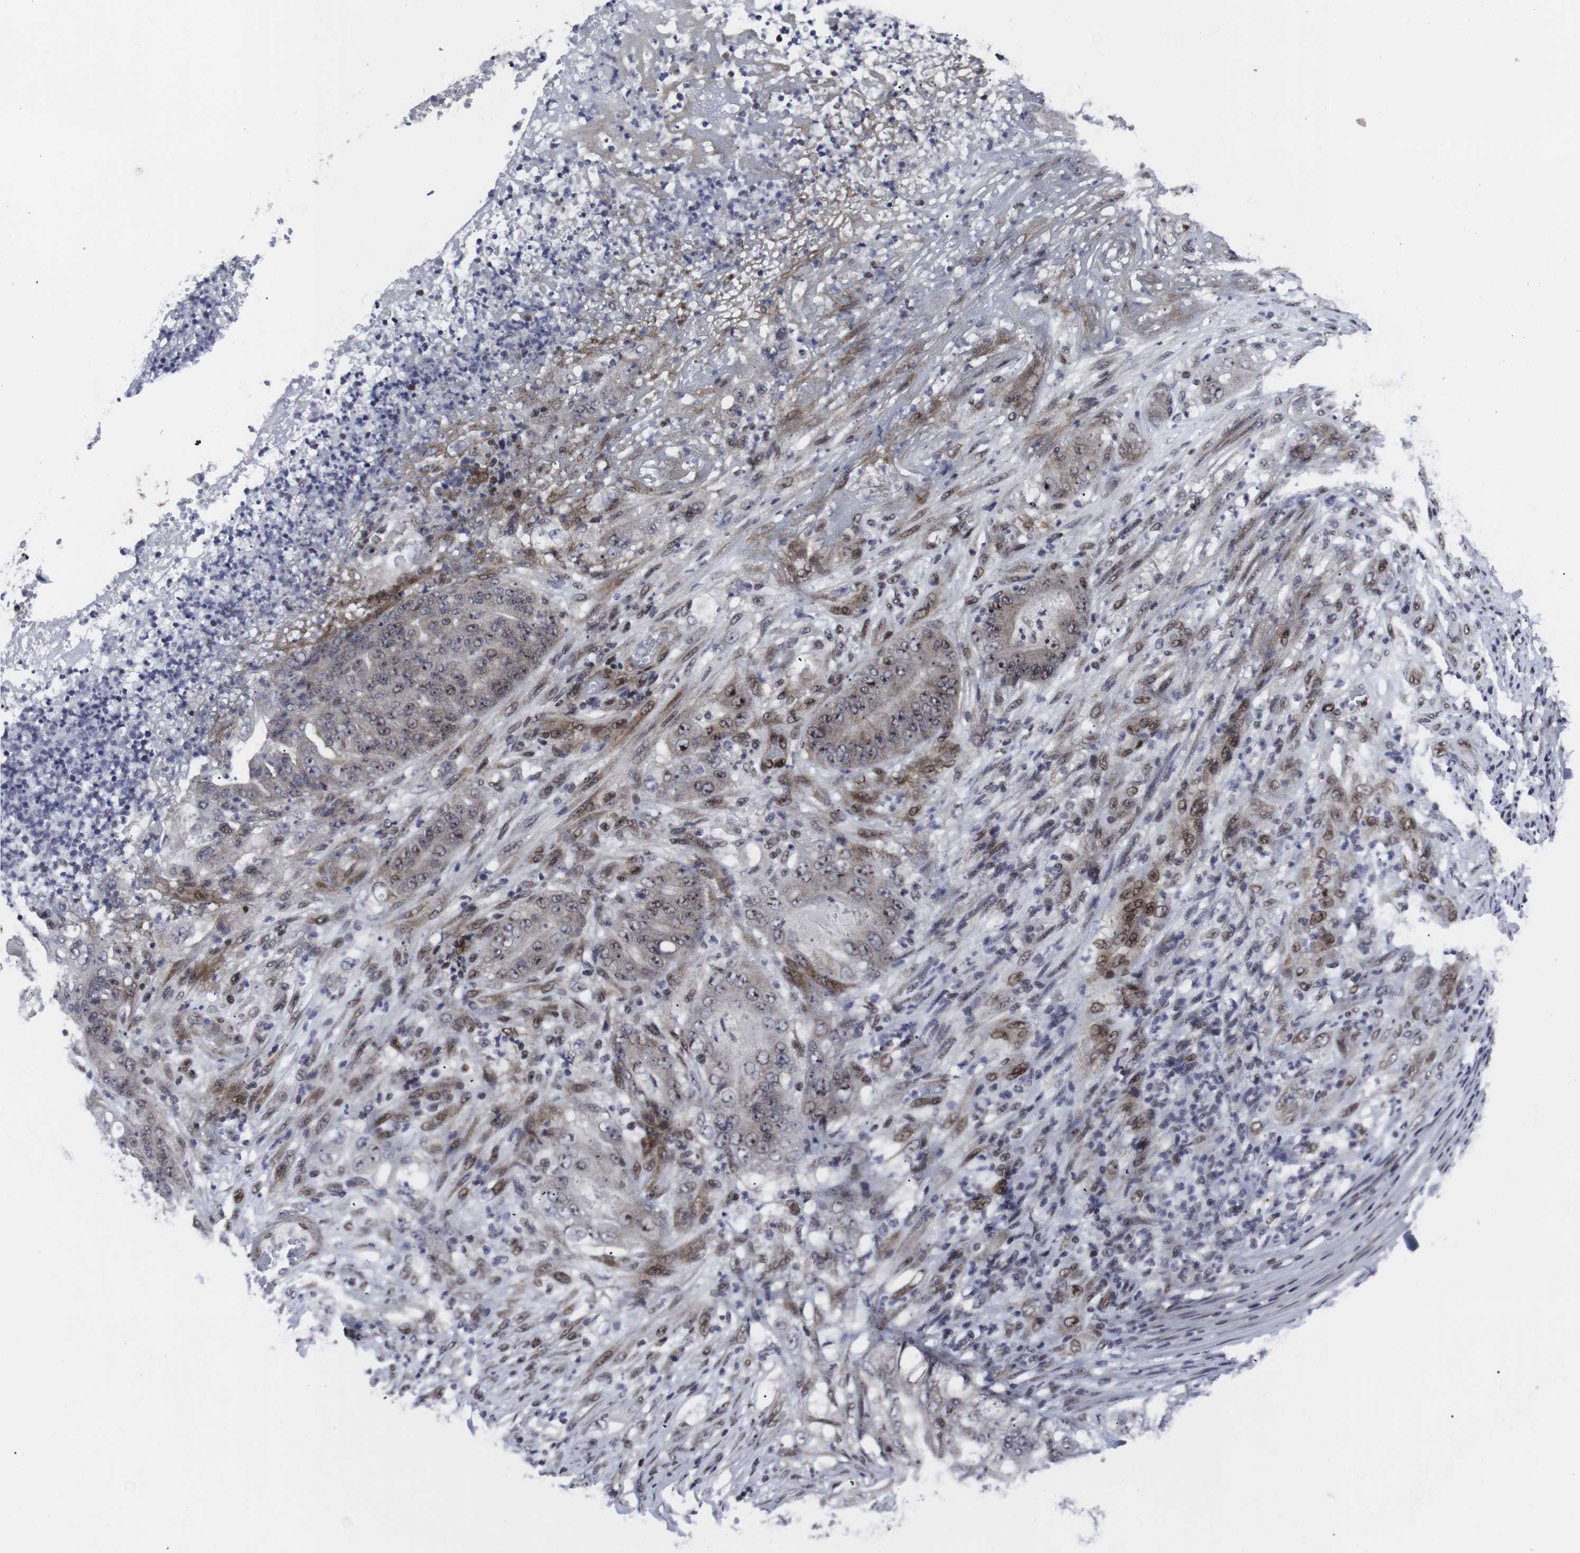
{"staining": {"intensity": "moderate", "quantity": "<25%", "location": "nuclear"}, "tissue": "stomach cancer", "cell_type": "Tumor cells", "image_type": "cancer", "snomed": [{"axis": "morphology", "description": "Adenocarcinoma, NOS"}, {"axis": "topography", "description": "Stomach"}], "caption": "Immunohistochemistry (DAB) staining of stomach cancer (adenocarcinoma) reveals moderate nuclear protein staining in approximately <25% of tumor cells.", "gene": "MLH1", "patient": {"sex": "female", "age": 73}}